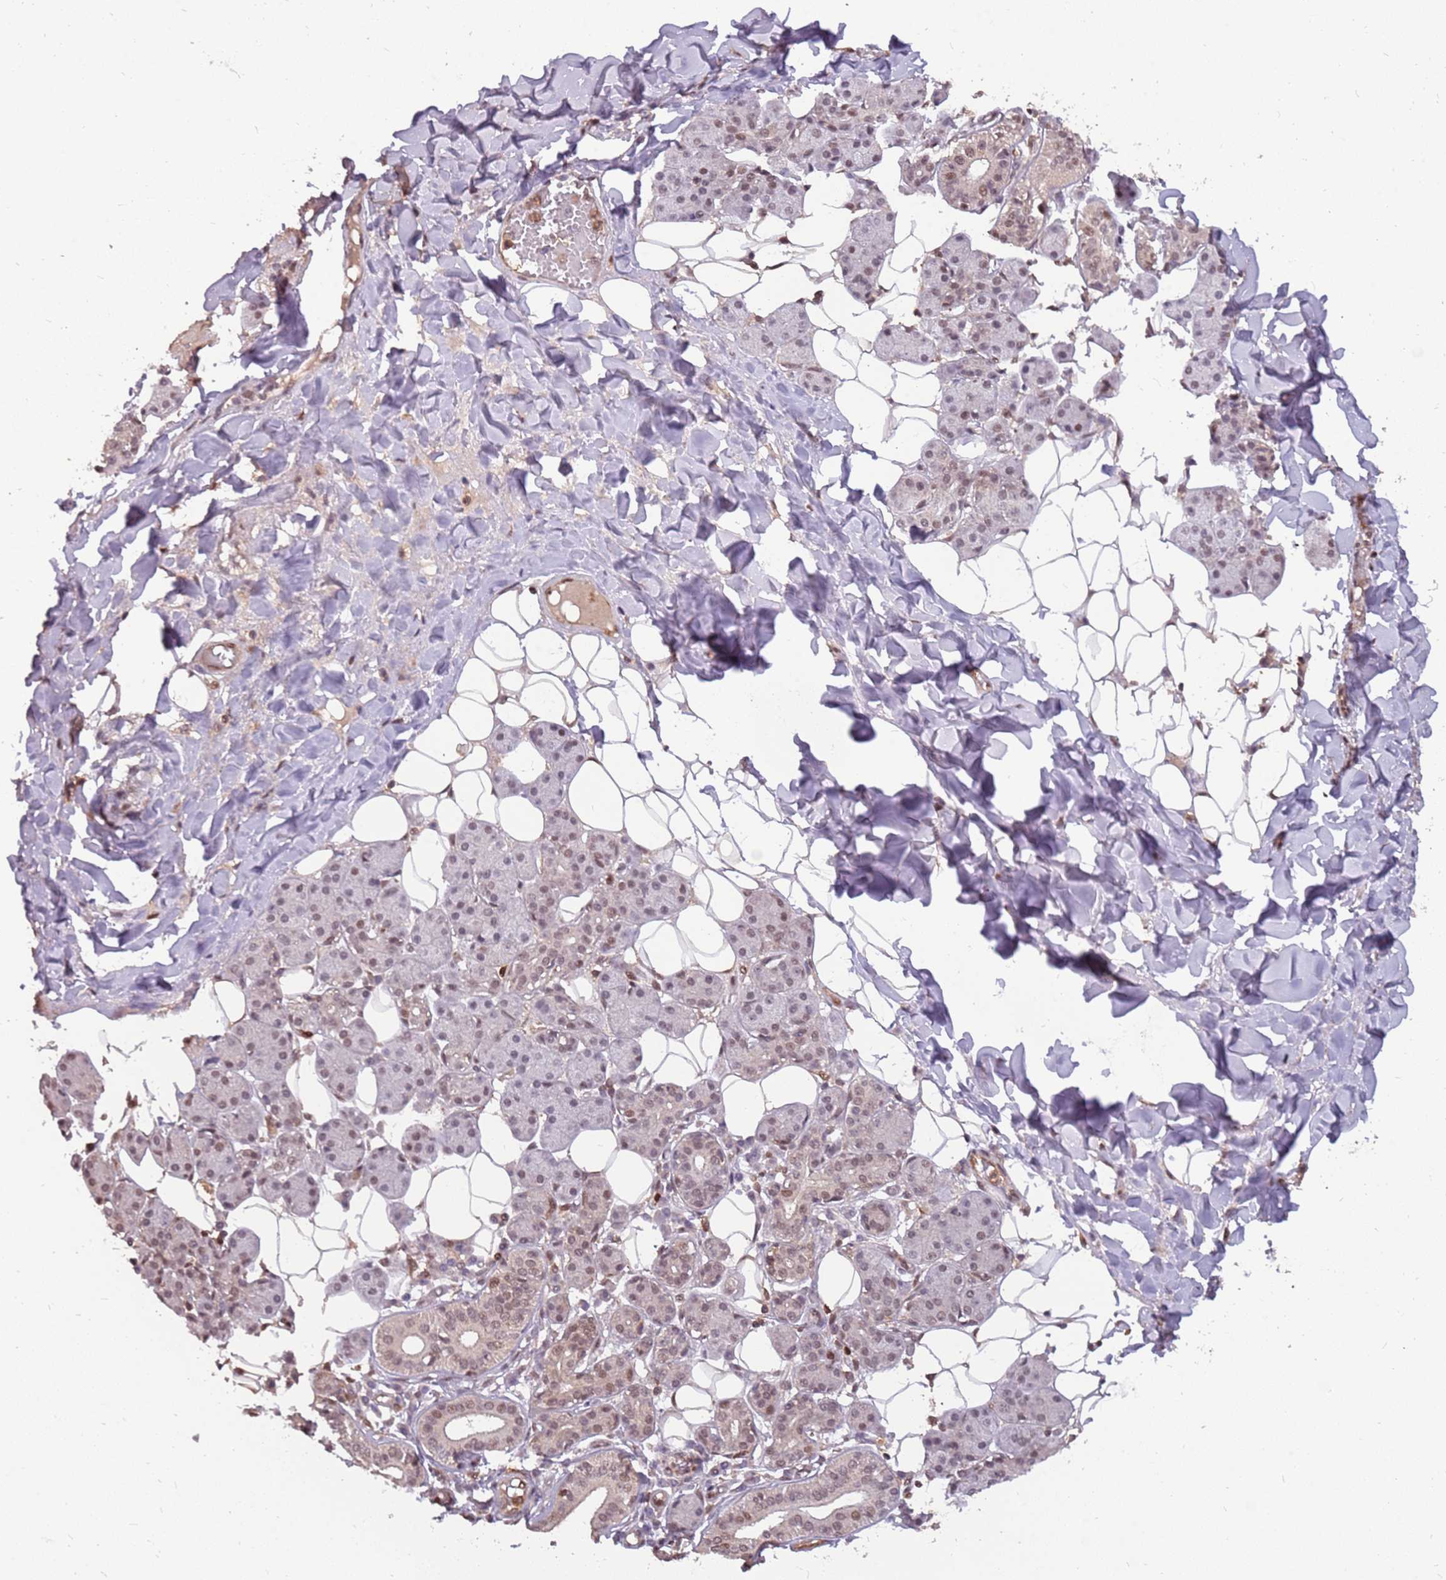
{"staining": {"intensity": "moderate", "quantity": "25%-75%", "location": "nuclear"}, "tissue": "salivary gland", "cell_type": "Glandular cells", "image_type": "normal", "snomed": [{"axis": "morphology", "description": "Normal tissue, NOS"}, {"axis": "topography", "description": "Salivary gland"}], "caption": "Brown immunohistochemical staining in unremarkable salivary gland displays moderate nuclear staining in about 25%-75% of glandular cells.", "gene": "GBP2", "patient": {"sex": "female", "age": 33}}